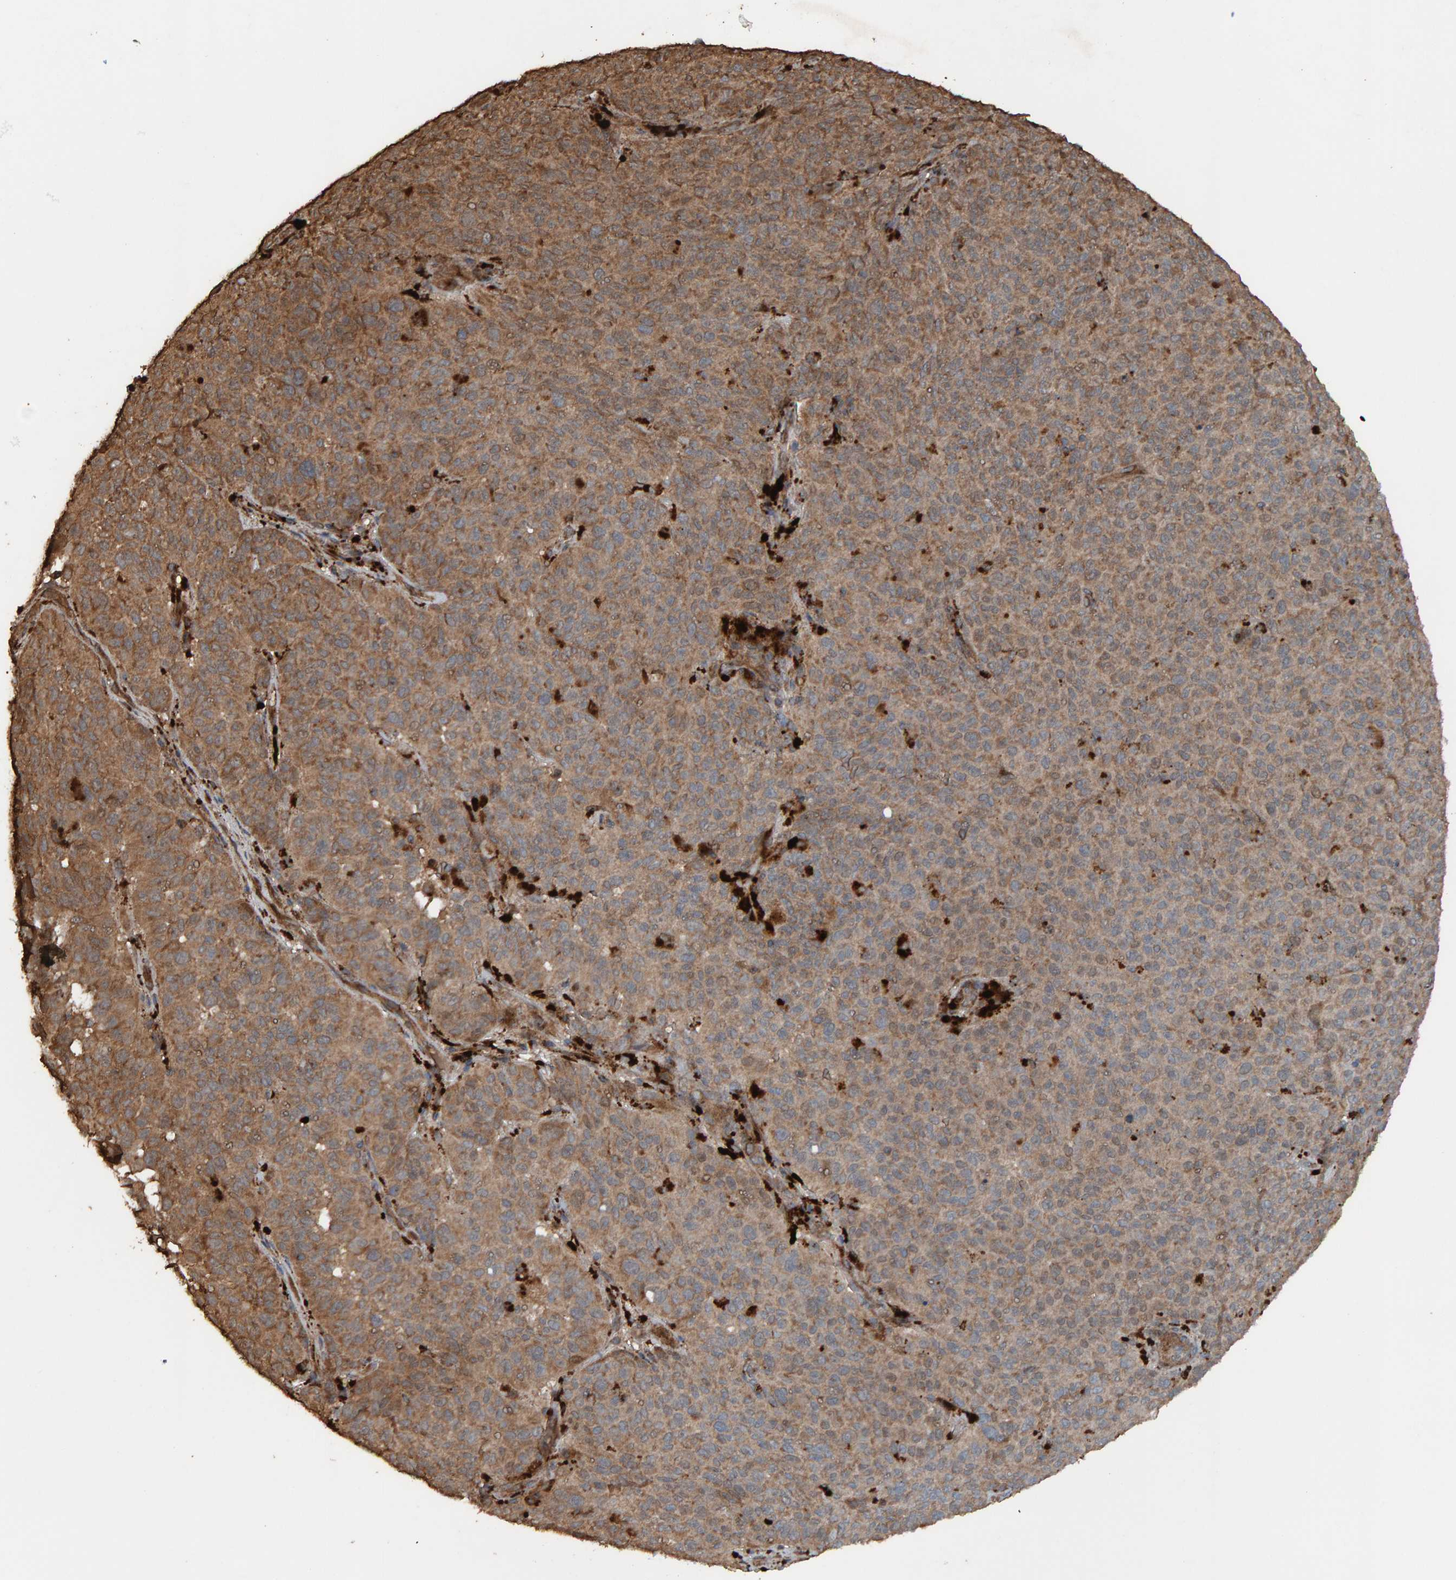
{"staining": {"intensity": "moderate", "quantity": ">75%", "location": "cytoplasmic/membranous"}, "tissue": "melanoma", "cell_type": "Tumor cells", "image_type": "cancer", "snomed": [{"axis": "morphology", "description": "Malignant melanoma, NOS"}, {"axis": "topography", "description": "Skin"}], "caption": "The histopathology image shows immunohistochemical staining of melanoma. There is moderate cytoplasmic/membranous expression is seen in approximately >75% of tumor cells.", "gene": "DUS1L", "patient": {"sex": "female", "age": 82}}